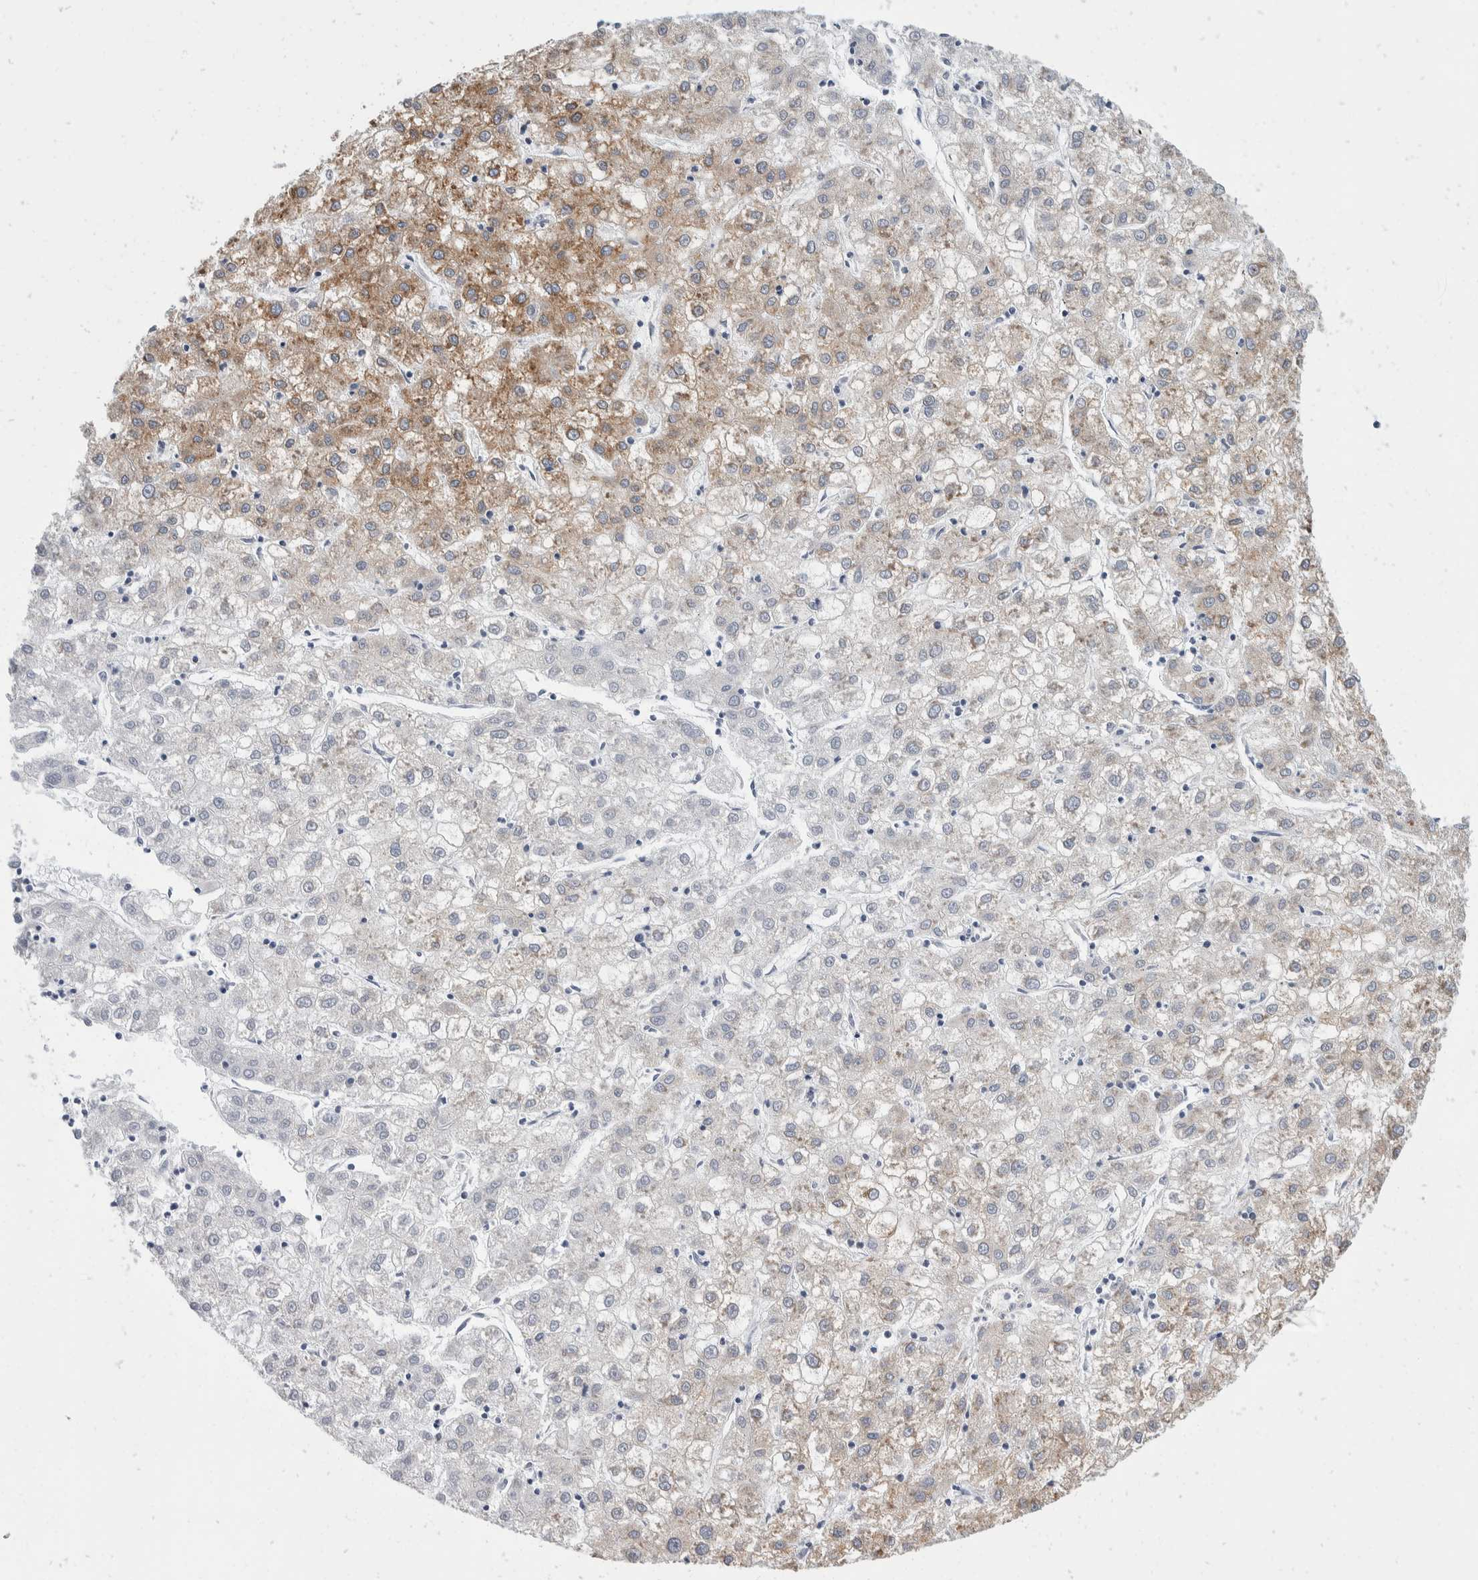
{"staining": {"intensity": "moderate", "quantity": "<25%", "location": "cytoplasmic/membranous"}, "tissue": "liver cancer", "cell_type": "Tumor cells", "image_type": "cancer", "snomed": [{"axis": "morphology", "description": "Carcinoma, Hepatocellular, NOS"}, {"axis": "topography", "description": "Liver"}], "caption": "Hepatocellular carcinoma (liver) stained with a brown dye exhibits moderate cytoplasmic/membranous positive staining in approximately <25% of tumor cells.", "gene": "TMEM245", "patient": {"sex": "male", "age": 72}}